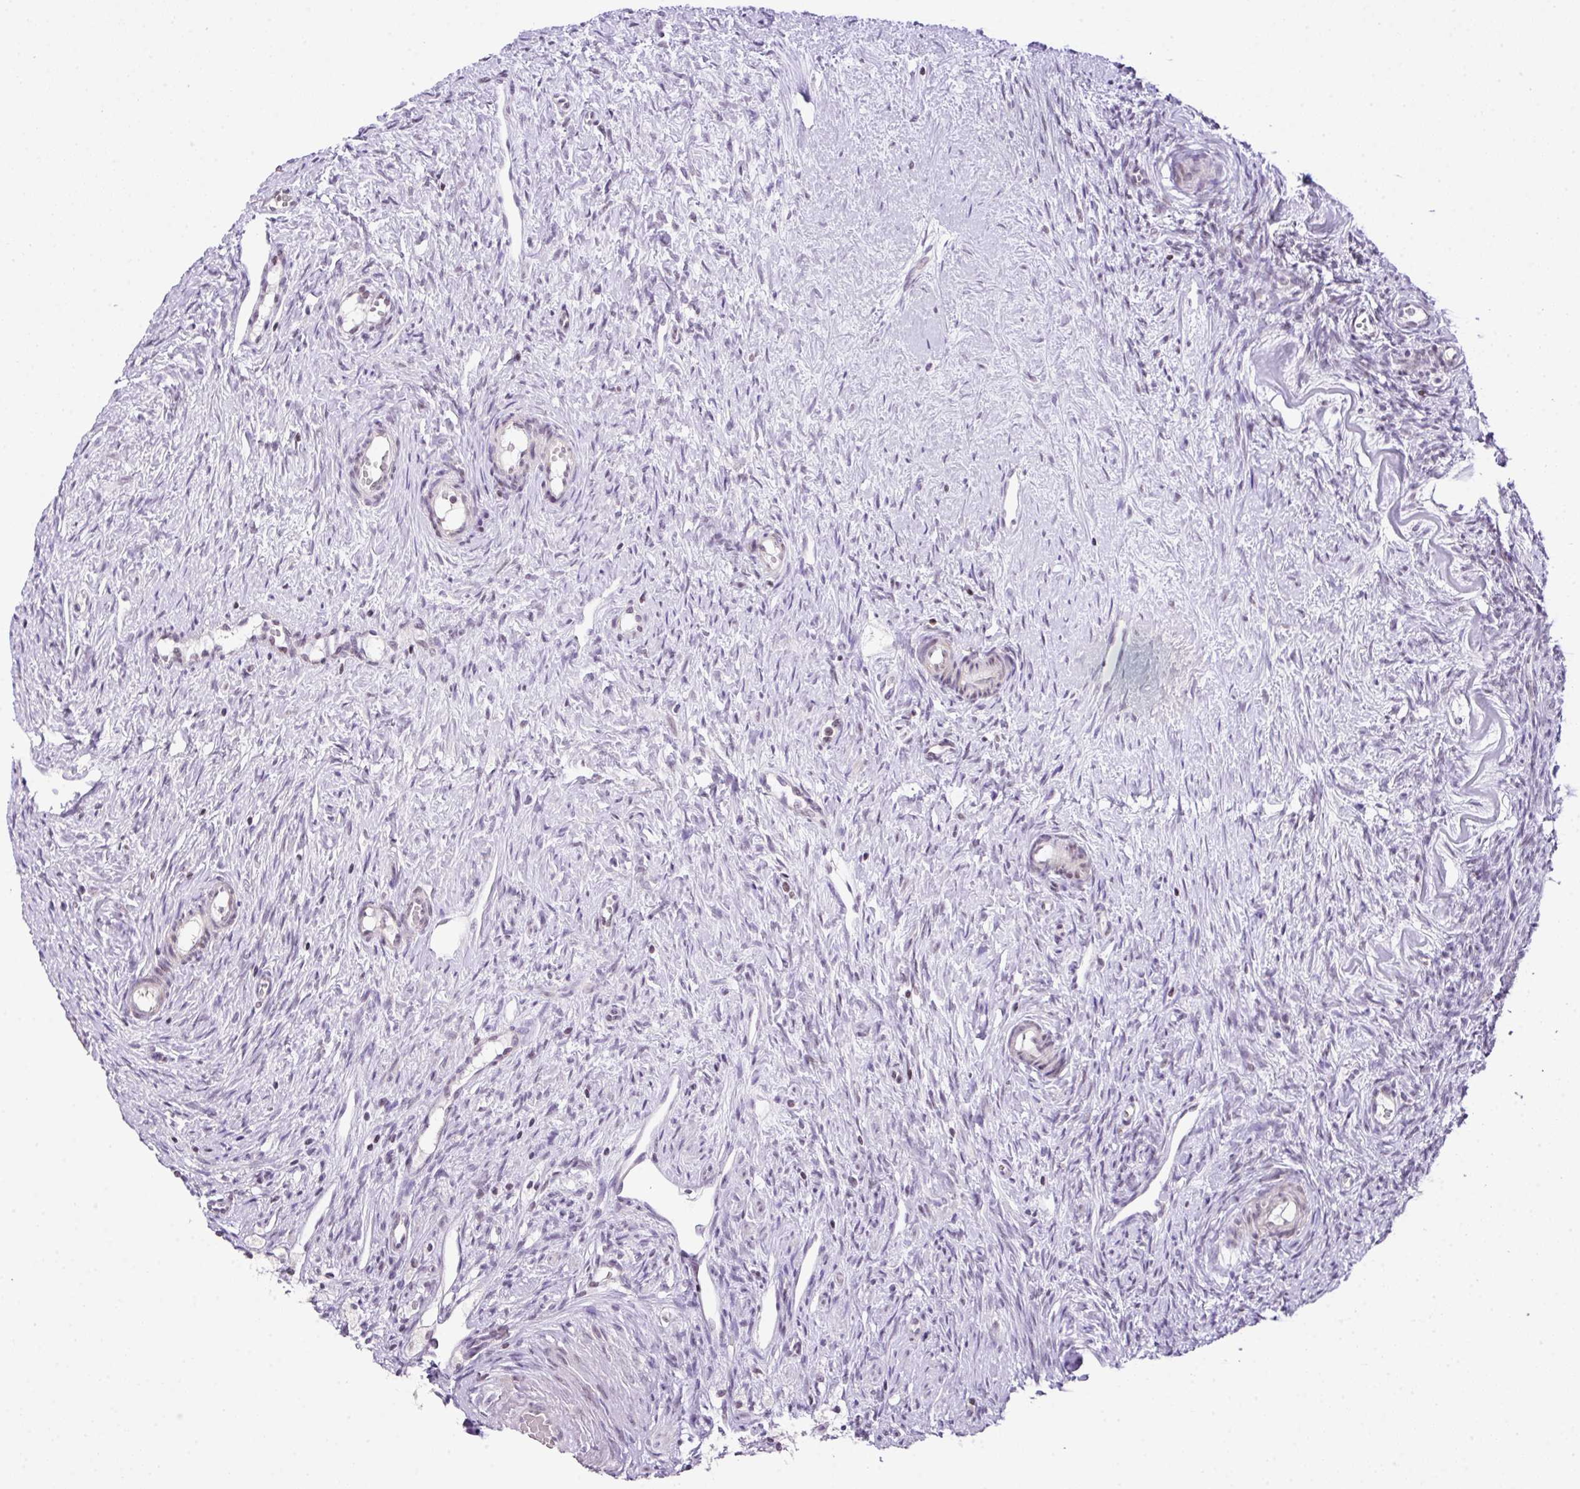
{"staining": {"intensity": "negative", "quantity": "none", "location": "none"}, "tissue": "ovary", "cell_type": "Follicle cells", "image_type": "normal", "snomed": [{"axis": "morphology", "description": "Normal tissue, NOS"}, {"axis": "topography", "description": "Ovary"}], "caption": "An image of ovary stained for a protein demonstrates no brown staining in follicle cells.", "gene": "CCDC137", "patient": {"sex": "female", "age": 51}}